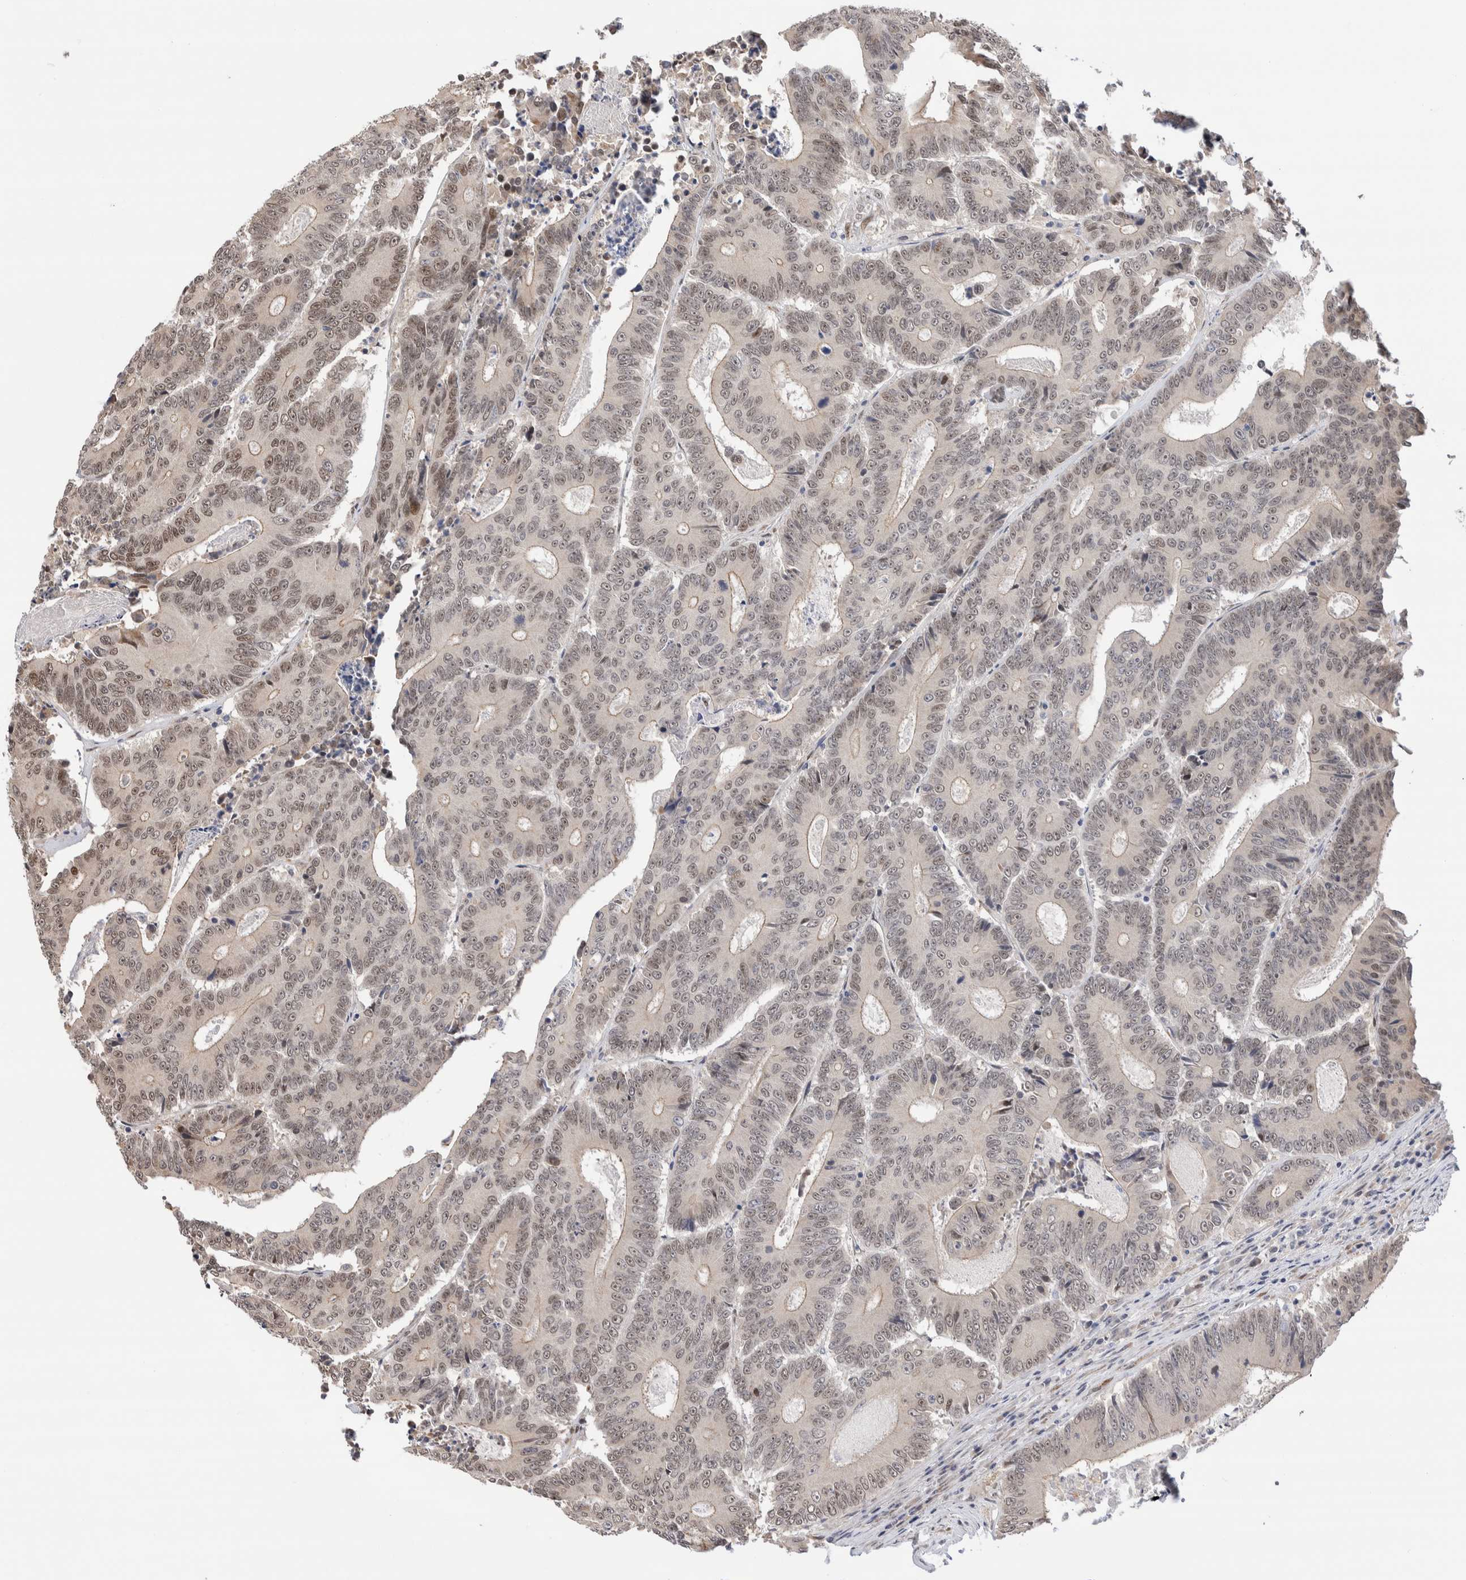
{"staining": {"intensity": "weak", "quantity": ">75%", "location": "nuclear"}, "tissue": "colorectal cancer", "cell_type": "Tumor cells", "image_type": "cancer", "snomed": [{"axis": "morphology", "description": "Adenocarcinoma, NOS"}, {"axis": "topography", "description": "Colon"}], "caption": "Colorectal cancer (adenocarcinoma) tissue demonstrates weak nuclear staining in approximately >75% of tumor cells, visualized by immunohistochemistry. (Stains: DAB (3,3'-diaminobenzidine) in brown, nuclei in blue, Microscopy: brightfield microscopy at high magnification).", "gene": "NSMAF", "patient": {"sex": "male", "age": 83}}